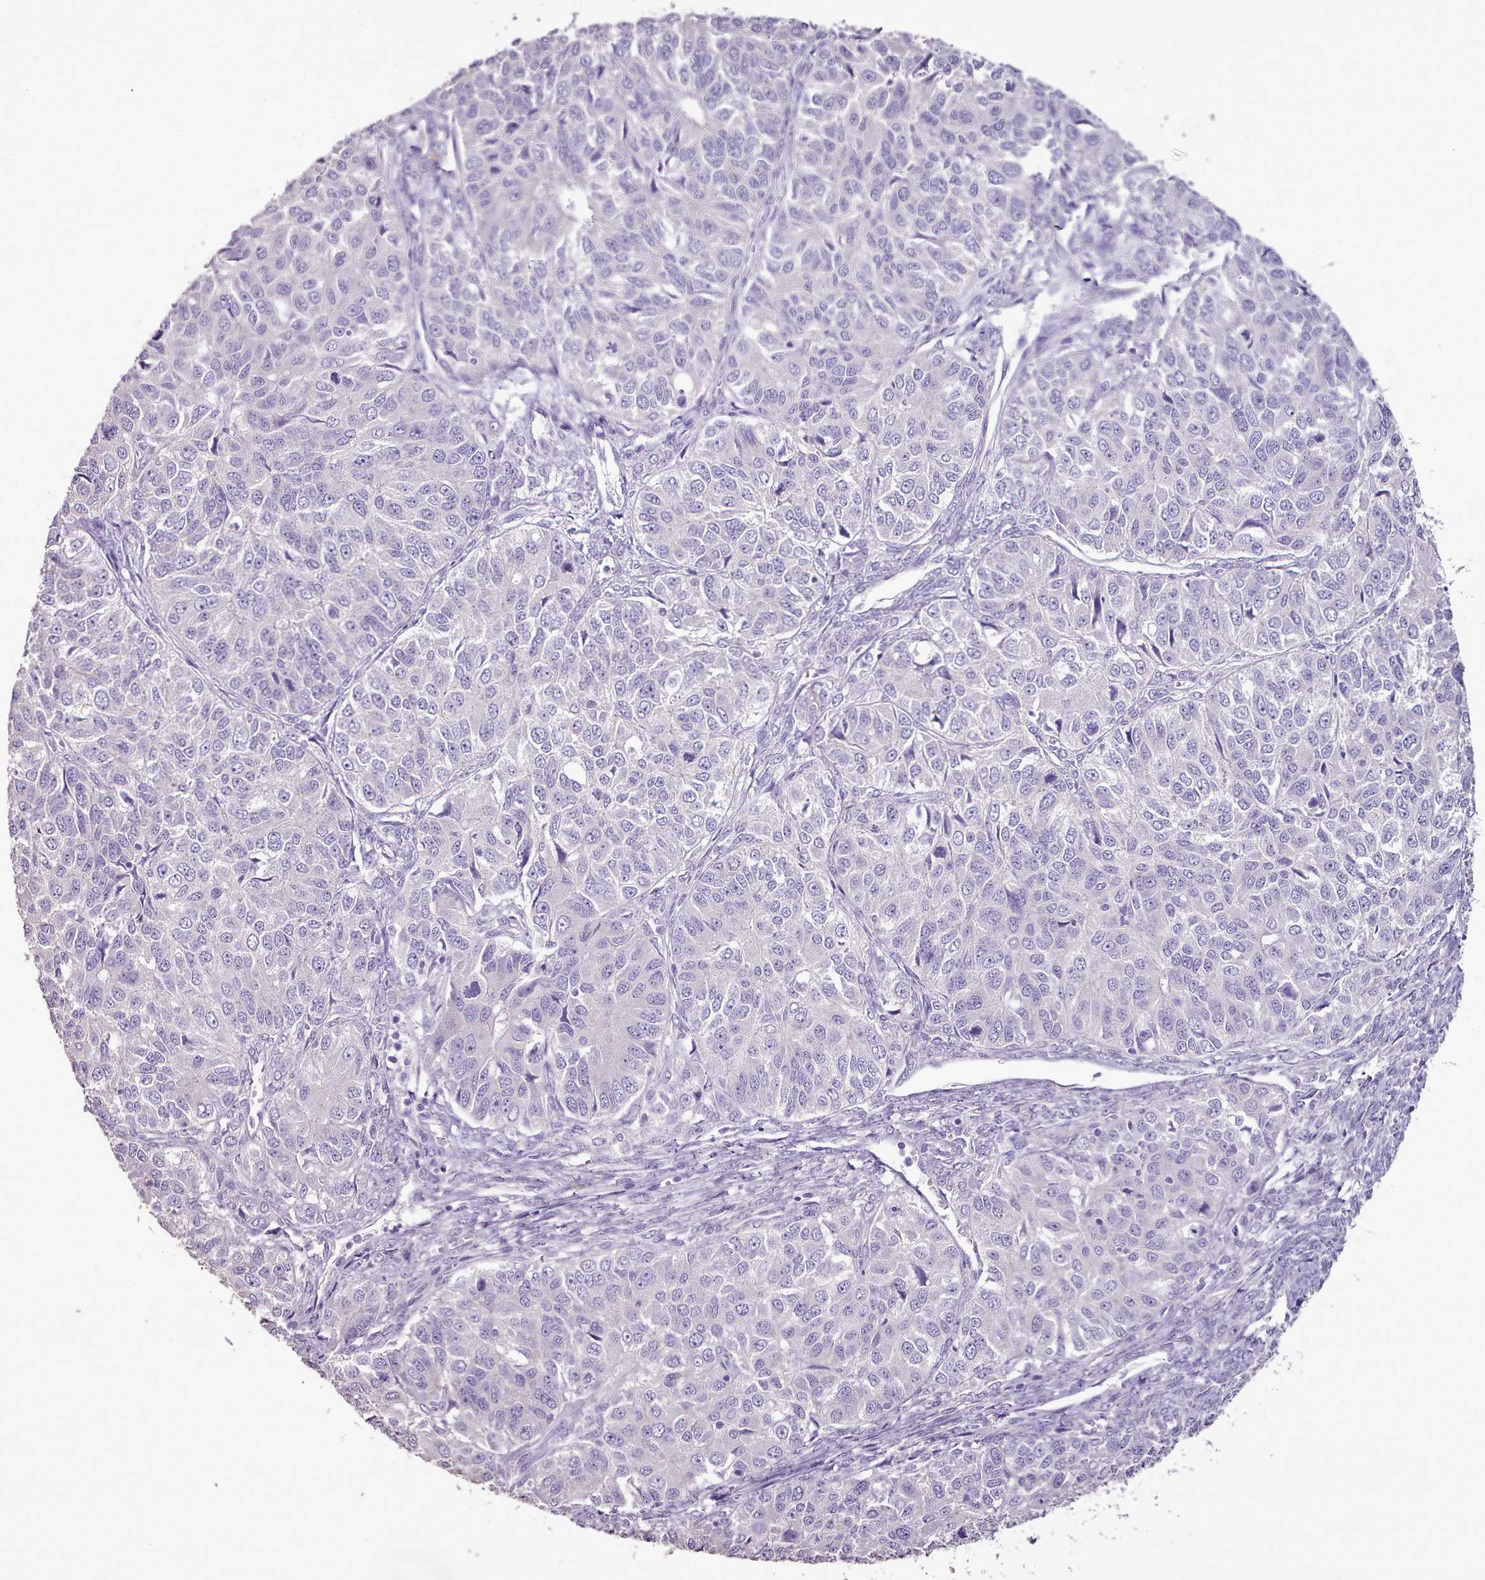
{"staining": {"intensity": "negative", "quantity": "none", "location": "none"}, "tissue": "ovarian cancer", "cell_type": "Tumor cells", "image_type": "cancer", "snomed": [{"axis": "morphology", "description": "Carcinoma, endometroid"}, {"axis": "topography", "description": "Ovary"}], "caption": "Protein analysis of ovarian endometroid carcinoma shows no significant staining in tumor cells.", "gene": "BLOC1S2", "patient": {"sex": "female", "age": 51}}